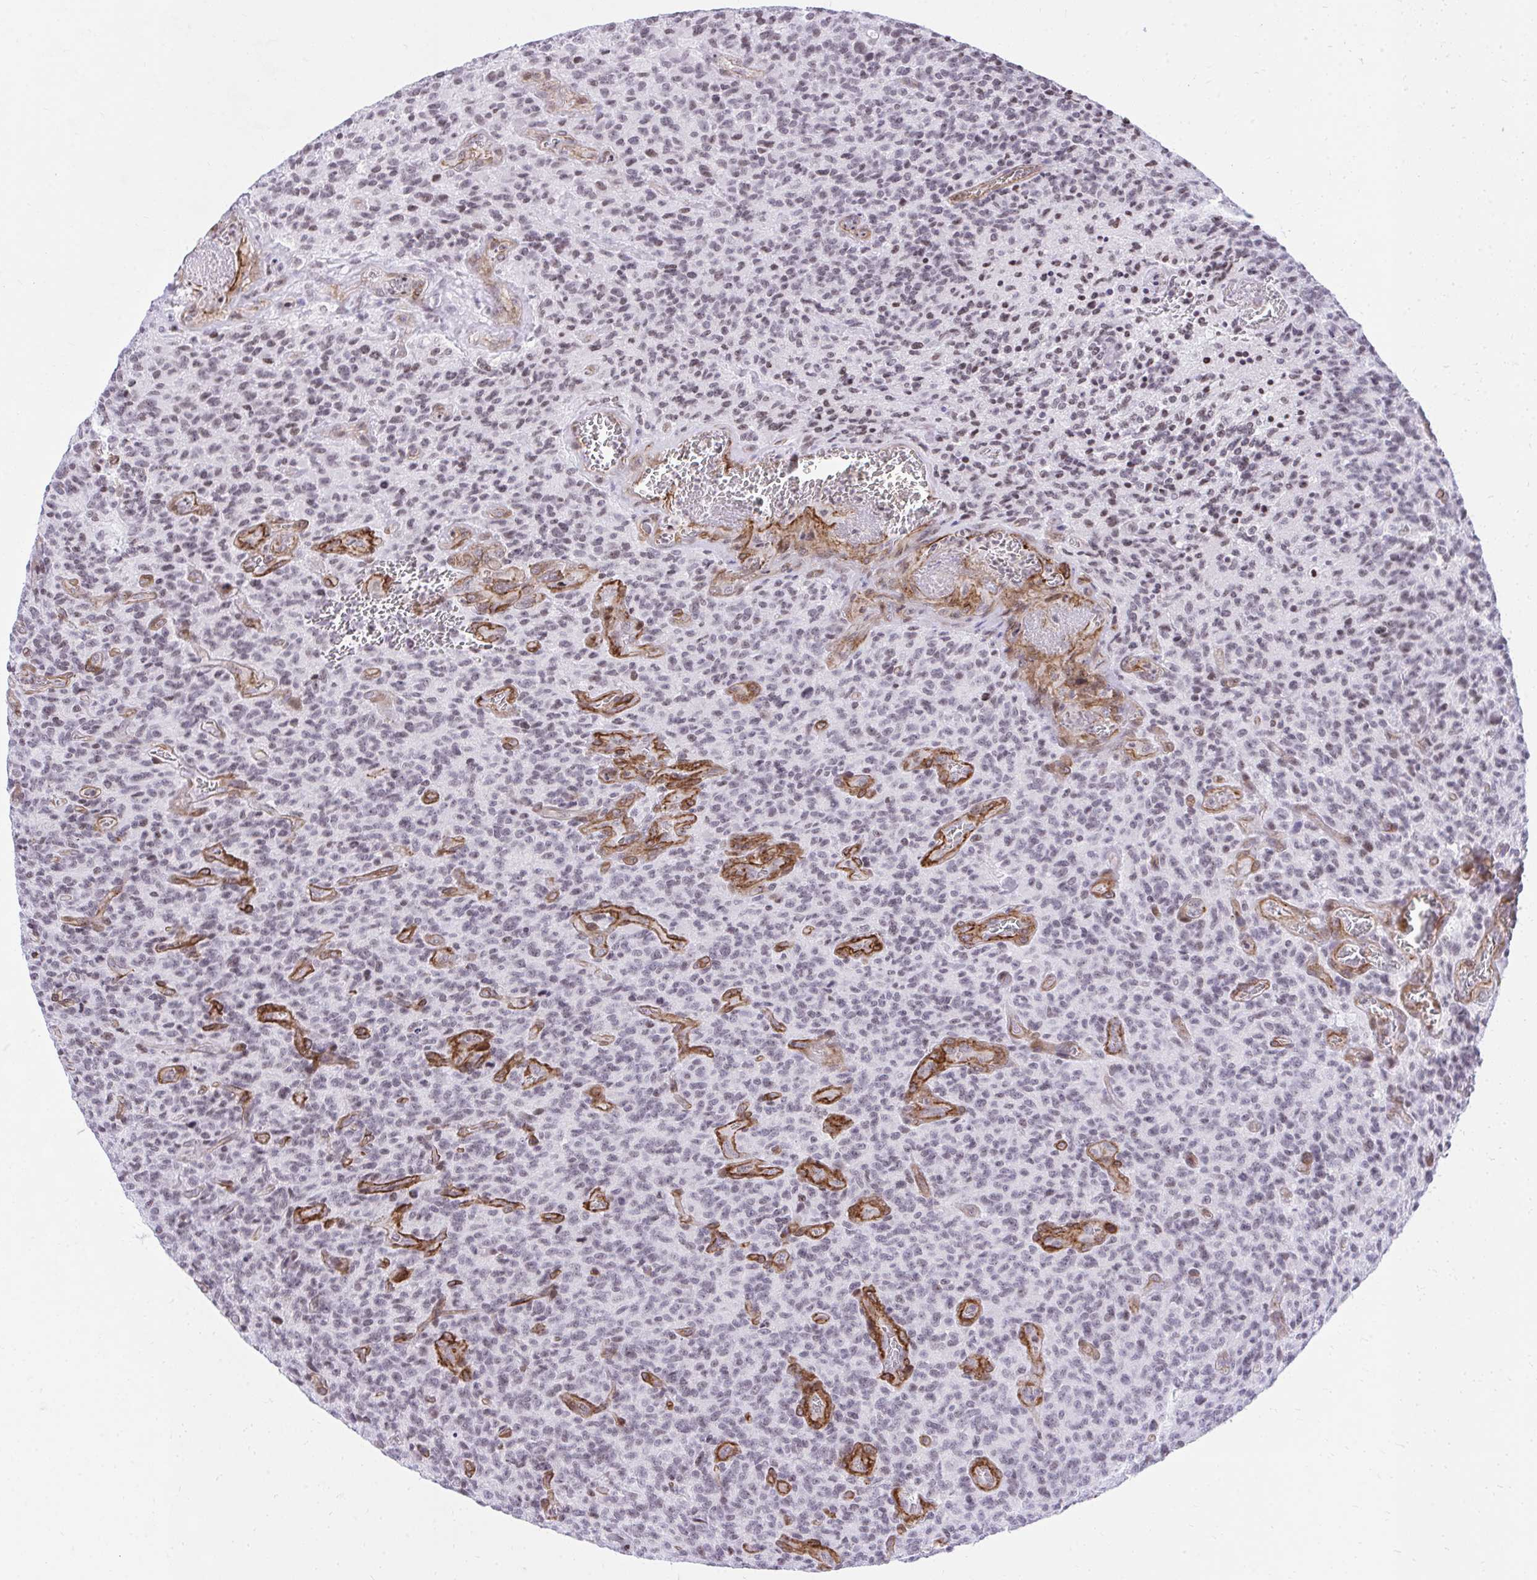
{"staining": {"intensity": "moderate", "quantity": "<25%", "location": "nuclear"}, "tissue": "glioma", "cell_type": "Tumor cells", "image_type": "cancer", "snomed": [{"axis": "morphology", "description": "Glioma, malignant, High grade"}, {"axis": "topography", "description": "Brain"}], "caption": "Protein staining of glioma tissue displays moderate nuclear positivity in about <25% of tumor cells.", "gene": "KCNN4", "patient": {"sex": "male", "age": 76}}